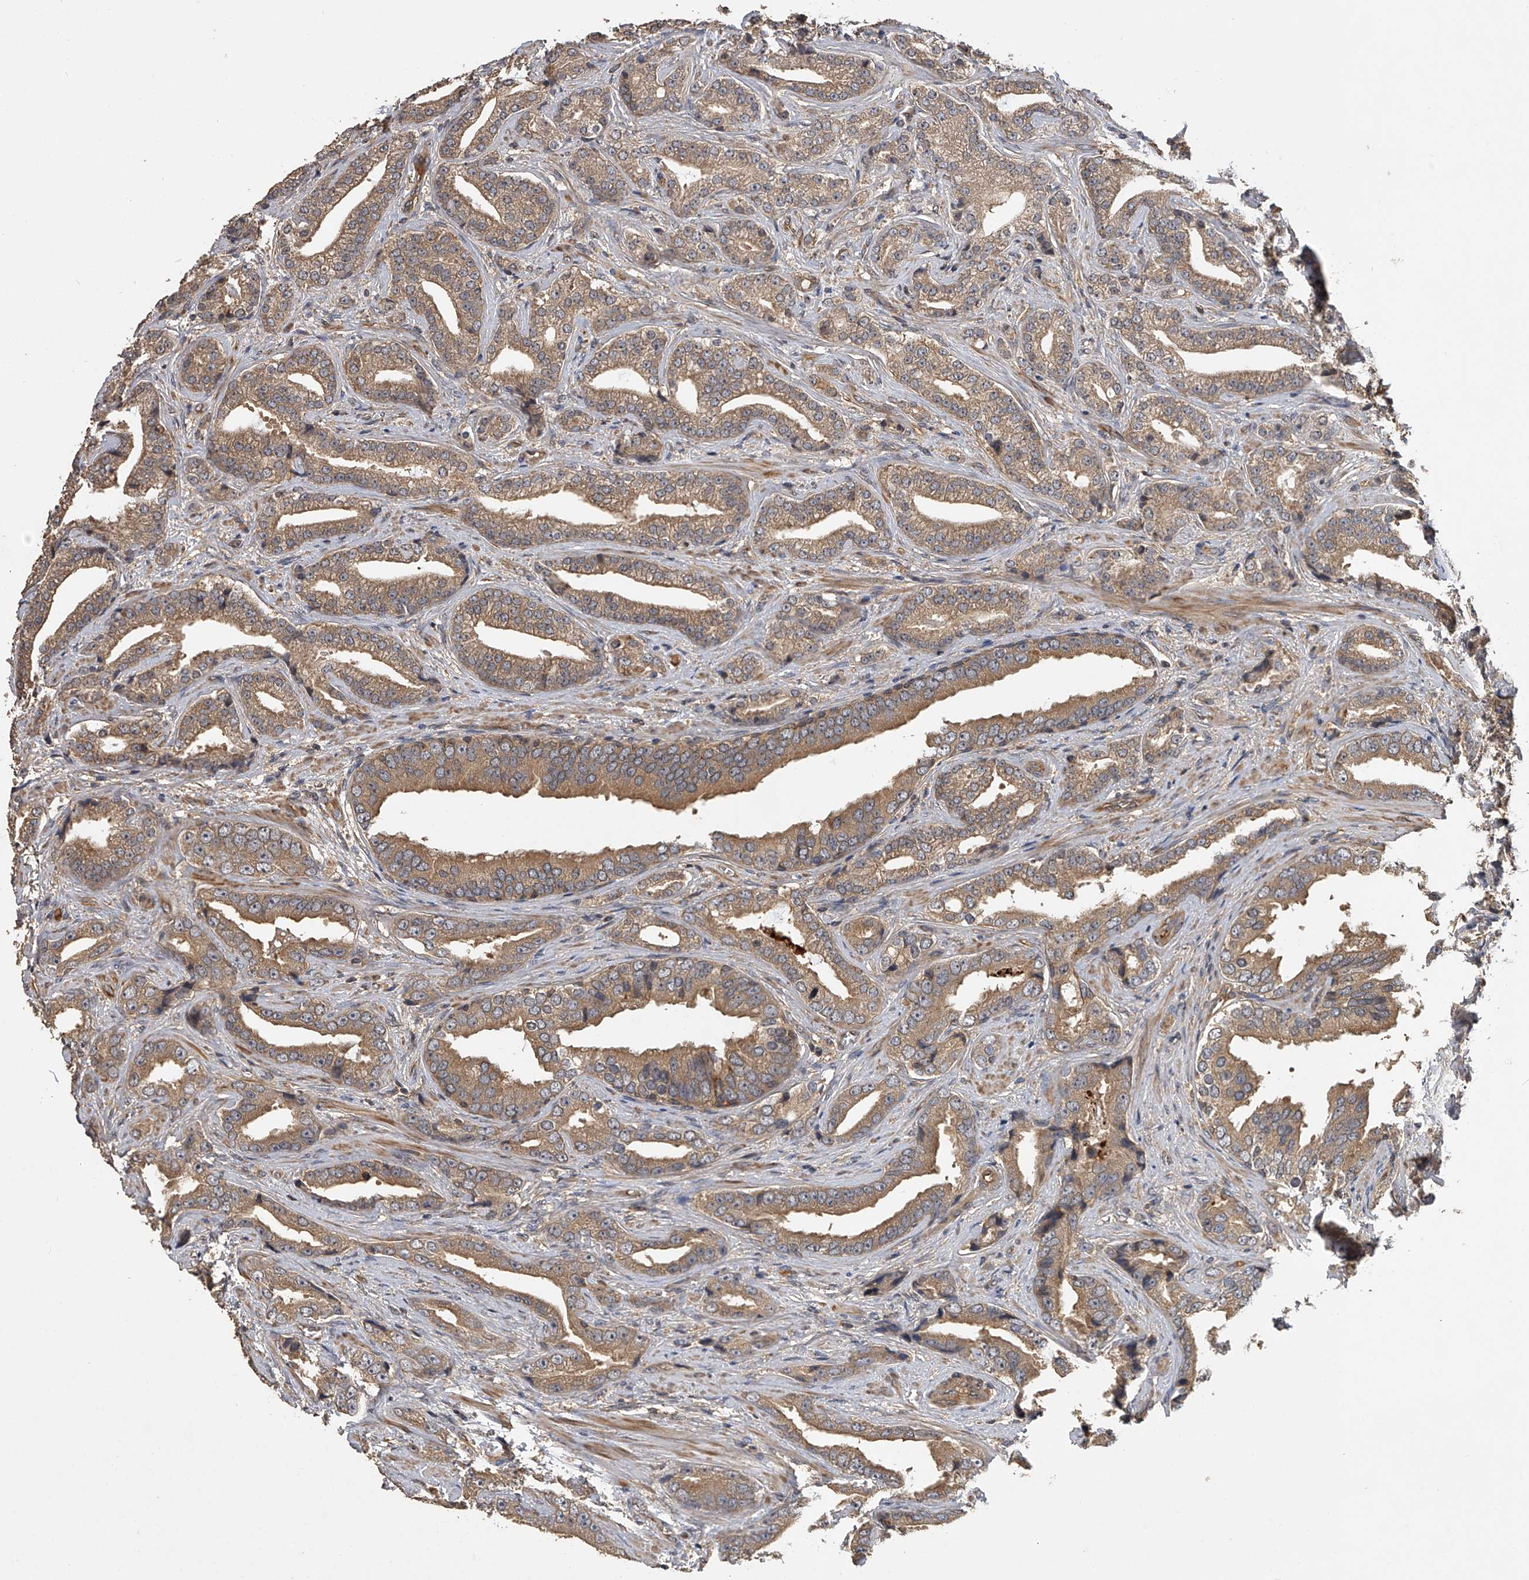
{"staining": {"intensity": "moderate", "quantity": ">75%", "location": "cytoplasmic/membranous"}, "tissue": "prostate cancer", "cell_type": "Tumor cells", "image_type": "cancer", "snomed": [{"axis": "morphology", "description": "Adenocarcinoma, Low grade"}, {"axis": "topography", "description": "Prostate"}], "caption": "A high-resolution micrograph shows immunohistochemistry staining of prostate adenocarcinoma (low-grade), which reveals moderate cytoplasmic/membranous staining in about >75% of tumor cells. (Stains: DAB (3,3'-diaminobenzidine) in brown, nuclei in blue, Microscopy: brightfield microscopy at high magnification).", "gene": "PTPRA", "patient": {"sex": "male", "age": 67}}